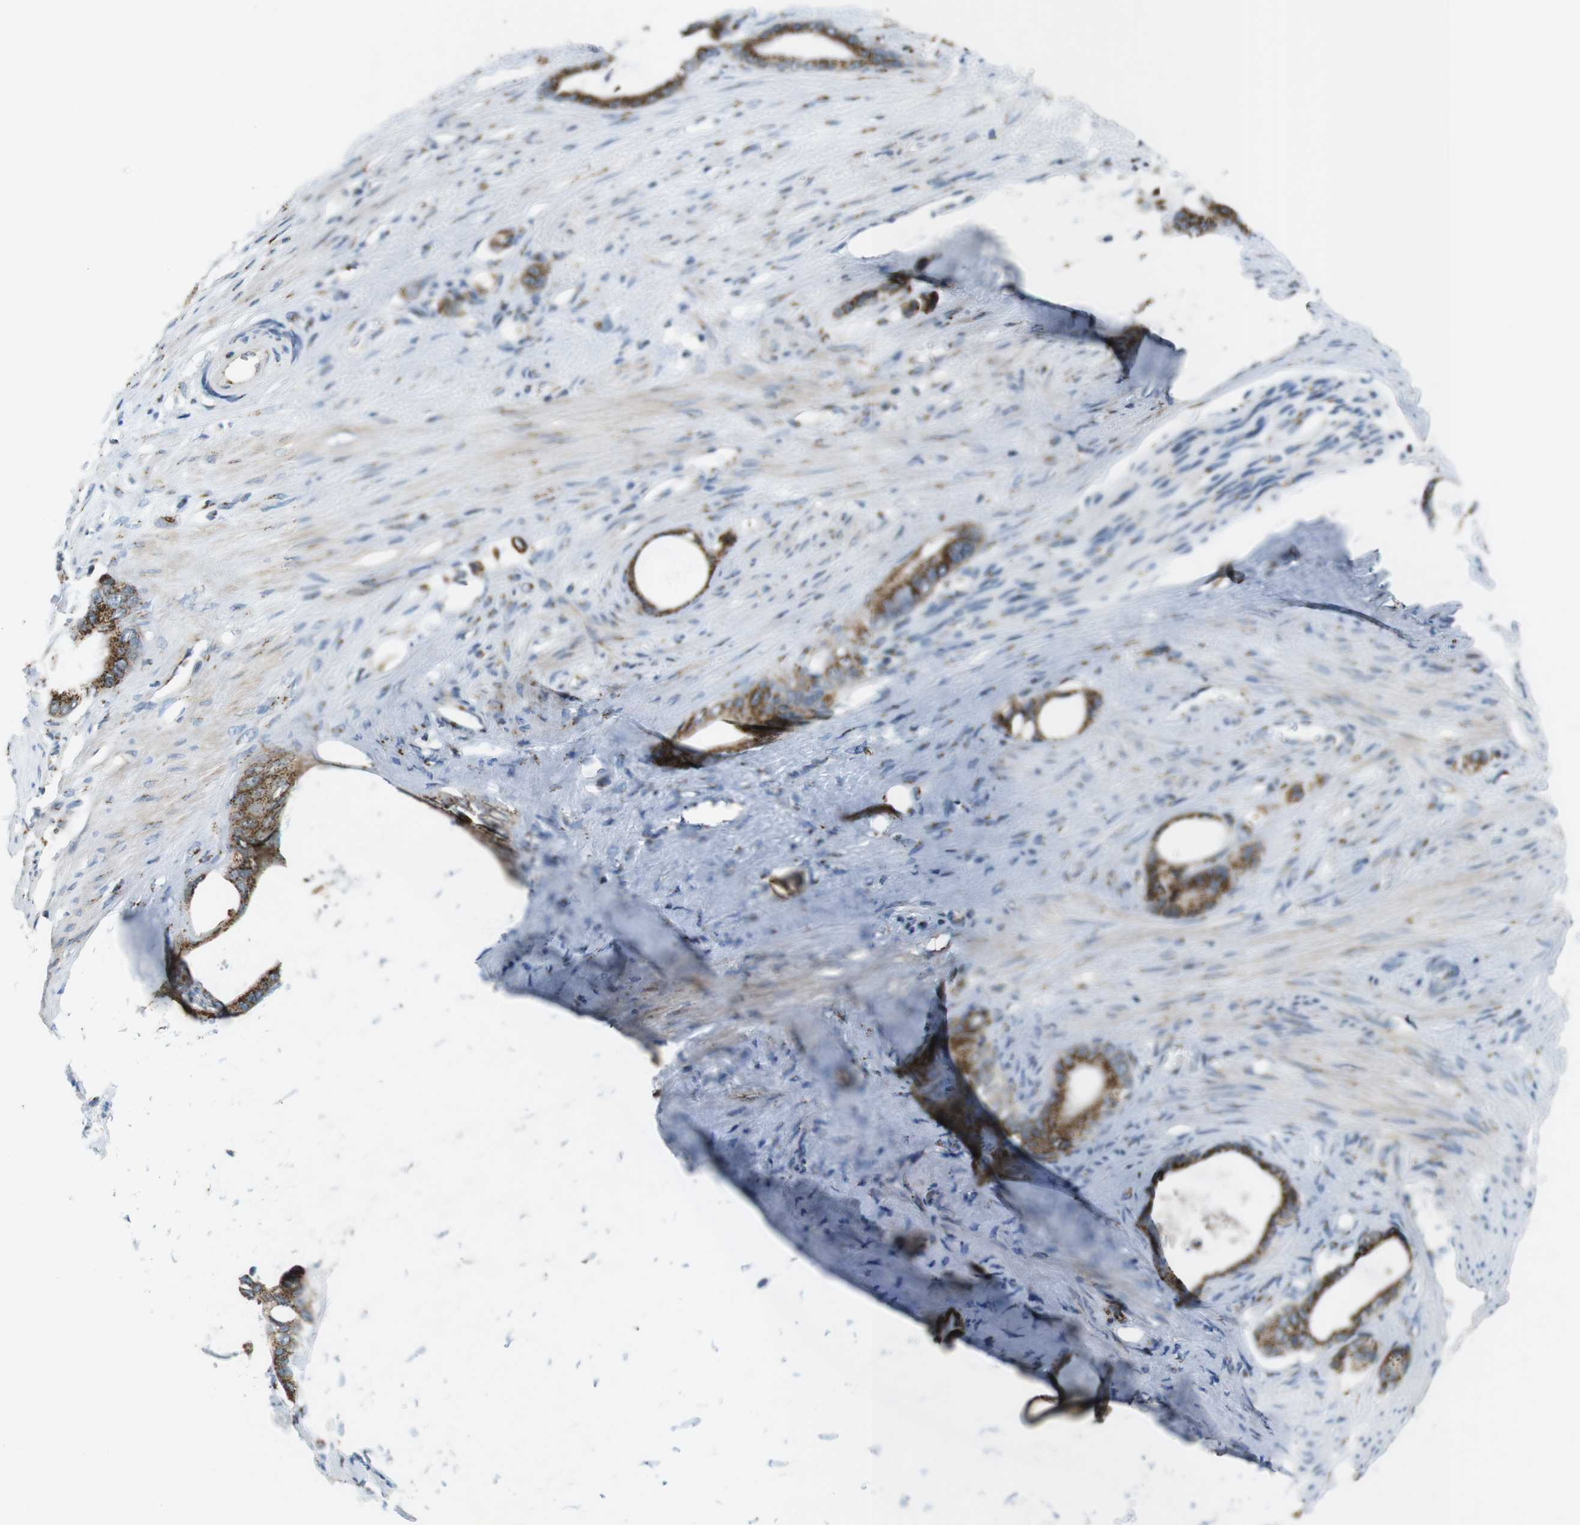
{"staining": {"intensity": "moderate", "quantity": ">75%", "location": "cytoplasmic/membranous"}, "tissue": "stomach cancer", "cell_type": "Tumor cells", "image_type": "cancer", "snomed": [{"axis": "morphology", "description": "Adenocarcinoma, NOS"}, {"axis": "topography", "description": "Stomach"}], "caption": "Protein expression analysis of human adenocarcinoma (stomach) reveals moderate cytoplasmic/membranous staining in about >75% of tumor cells.", "gene": "ZFPL1", "patient": {"sex": "female", "age": 75}}